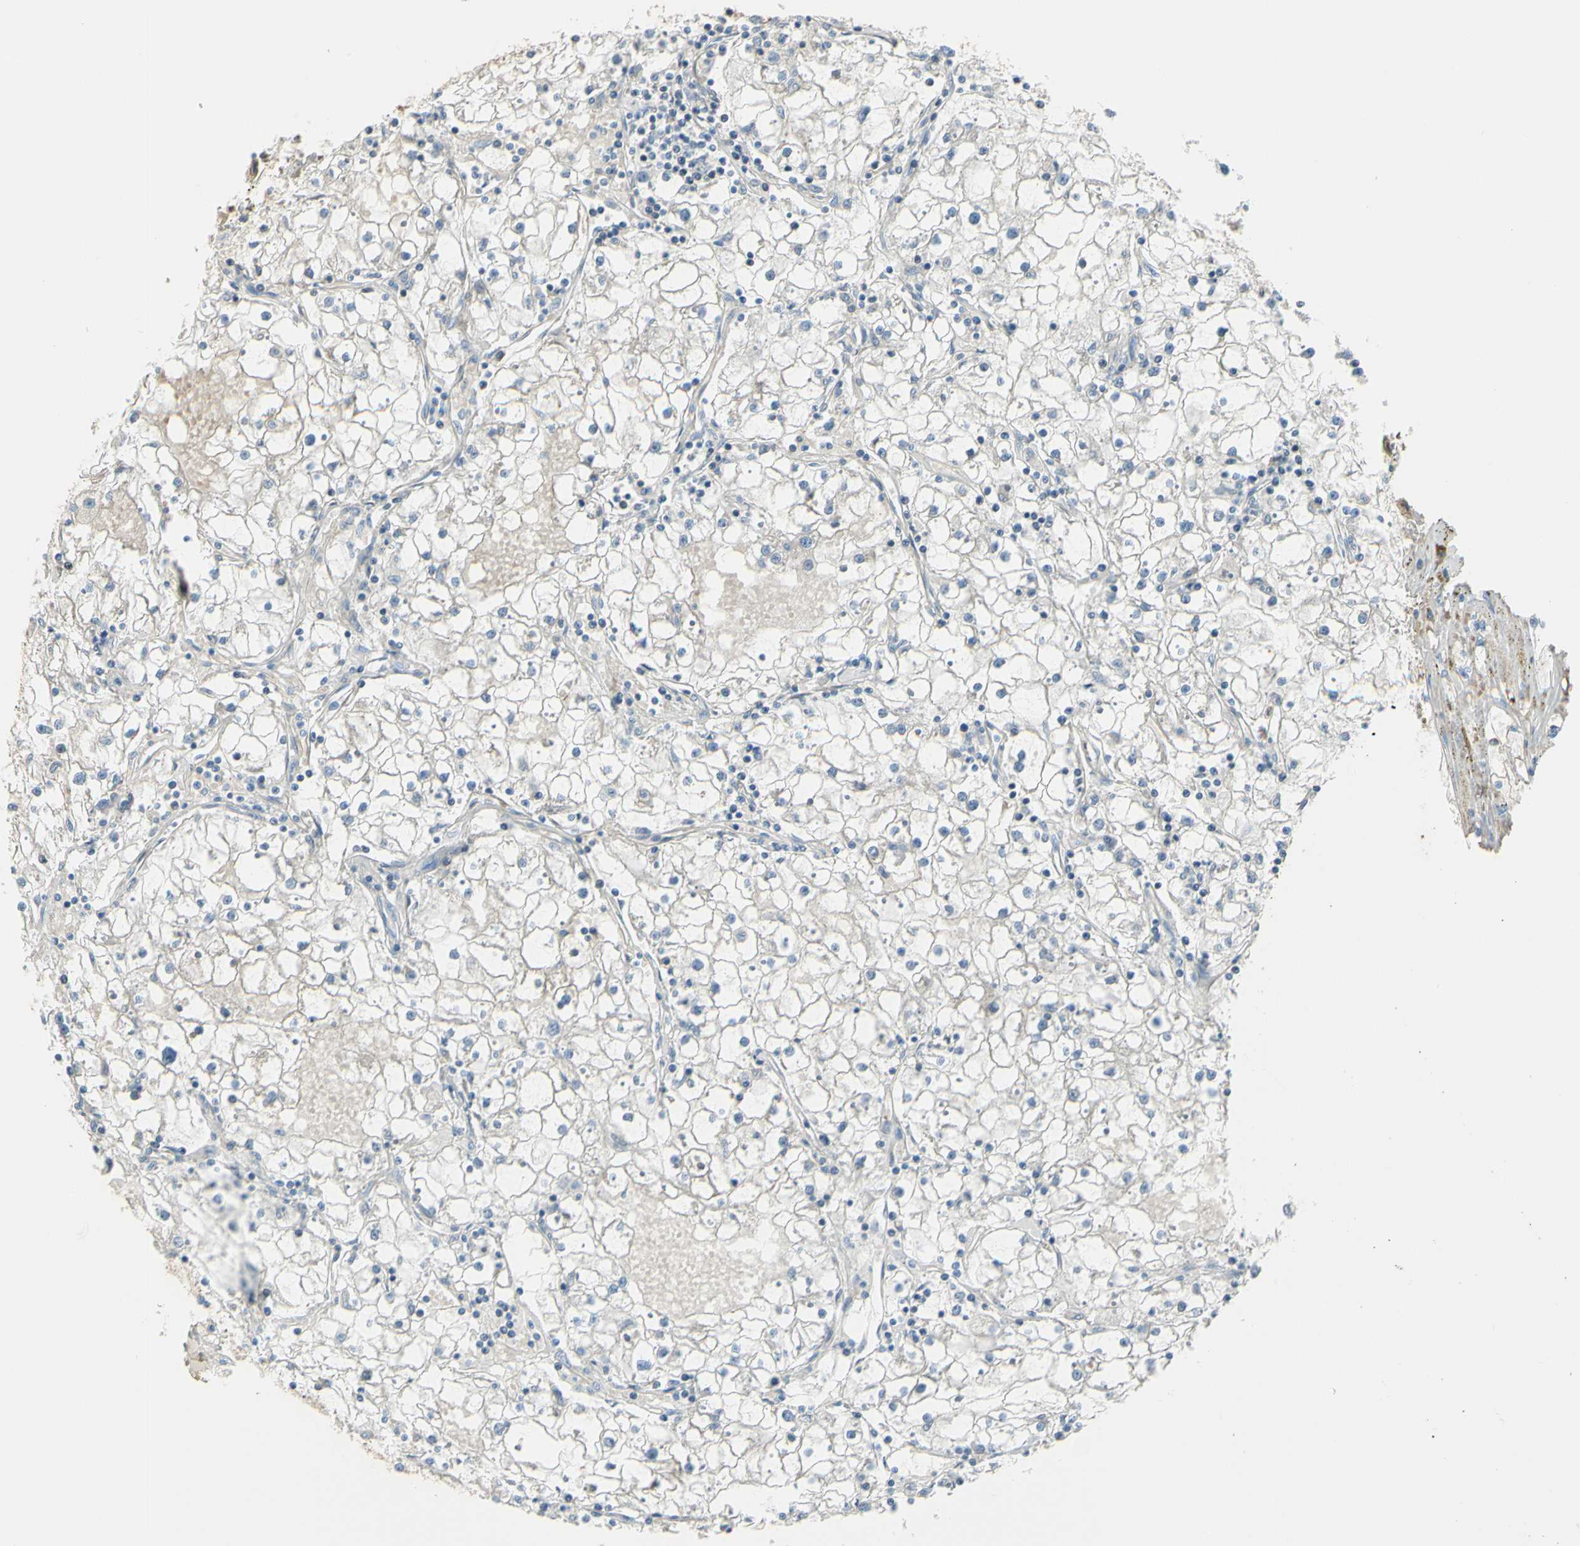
{"staining": {"intensity": "weak", "quantity": "25%-75%", "location": "cytoplasmic/membranous"}, "tissue": "renal cancer", "cell_type": "Tumor cells", "image_type": "cancer", "snomed": [{"axis": "morphology", "description": "Adenocarcinoma, NOS"}, {"axis": "topography", "description": "Kidney"}], "caption": "Weak cytoplasmic/membranous expression is identified in approximately 25%-75% of tumor cells in renal cancer.", "gene": "NCBP2L", "patient": {"sex": "male", "age": 56}}